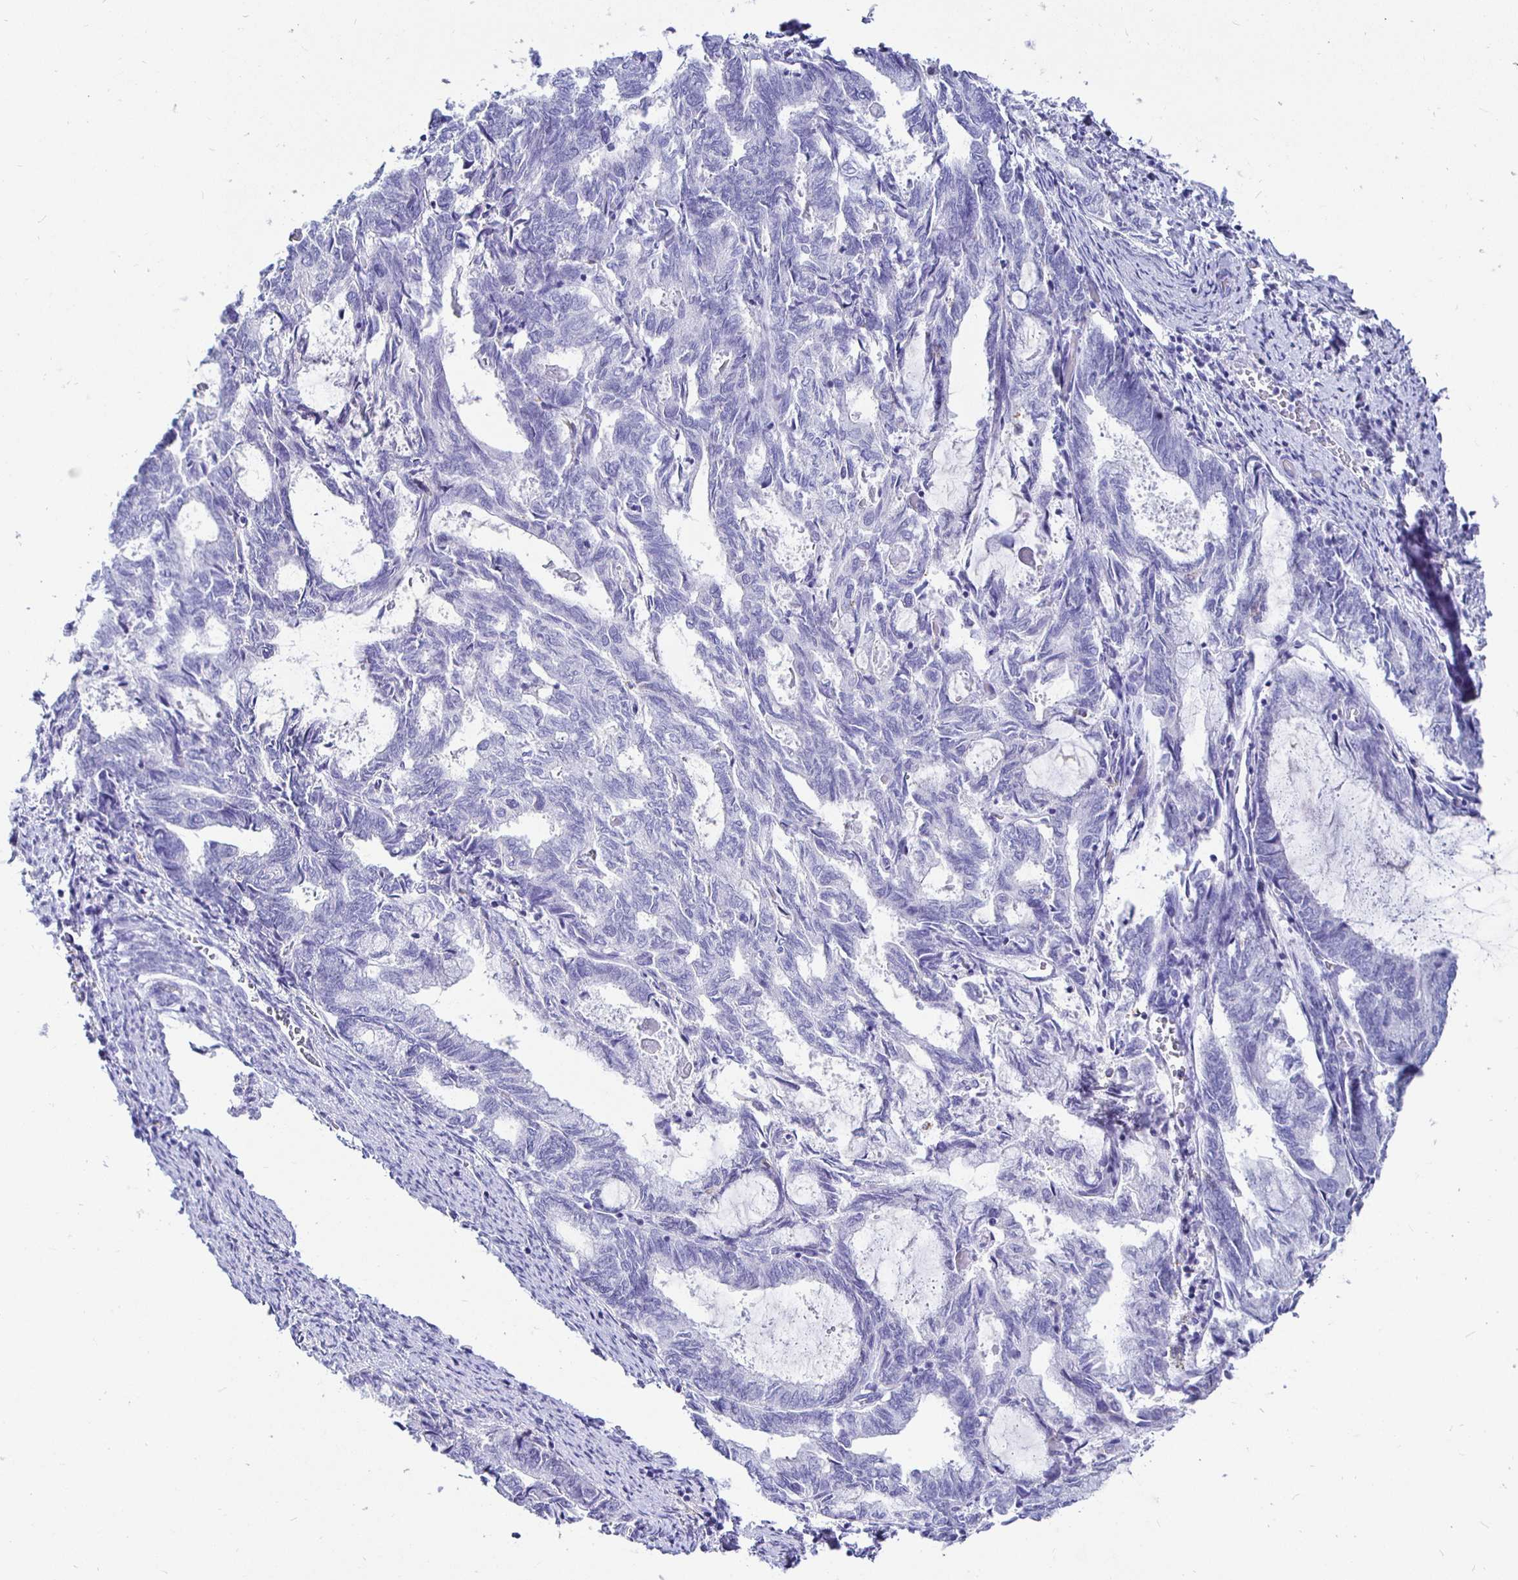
{"staining": {"intensity": "negative", "quantity": "none", "location": "none"}, "tissue": "endometrial cancer", "cell_type": "Tumor cells", "image_type": "cancer", "snomed": [{"axis": "morphology", "description": "Adenocarcinoma, NOS"}, {"axis": "topography", "description": "Endometrium"}], "caption": "Endometrial cancer (adenocarcinoma) was stained to show a protein in brown. There is no significant expression in tumor cells. The staining is performed using DAB (3,3'-diaminobenzidine) brown chromogen with nuclei counter-stained in using hematoxylin.", "gene": "UMOD", "patient": {"sex": "female", "age": 80}}